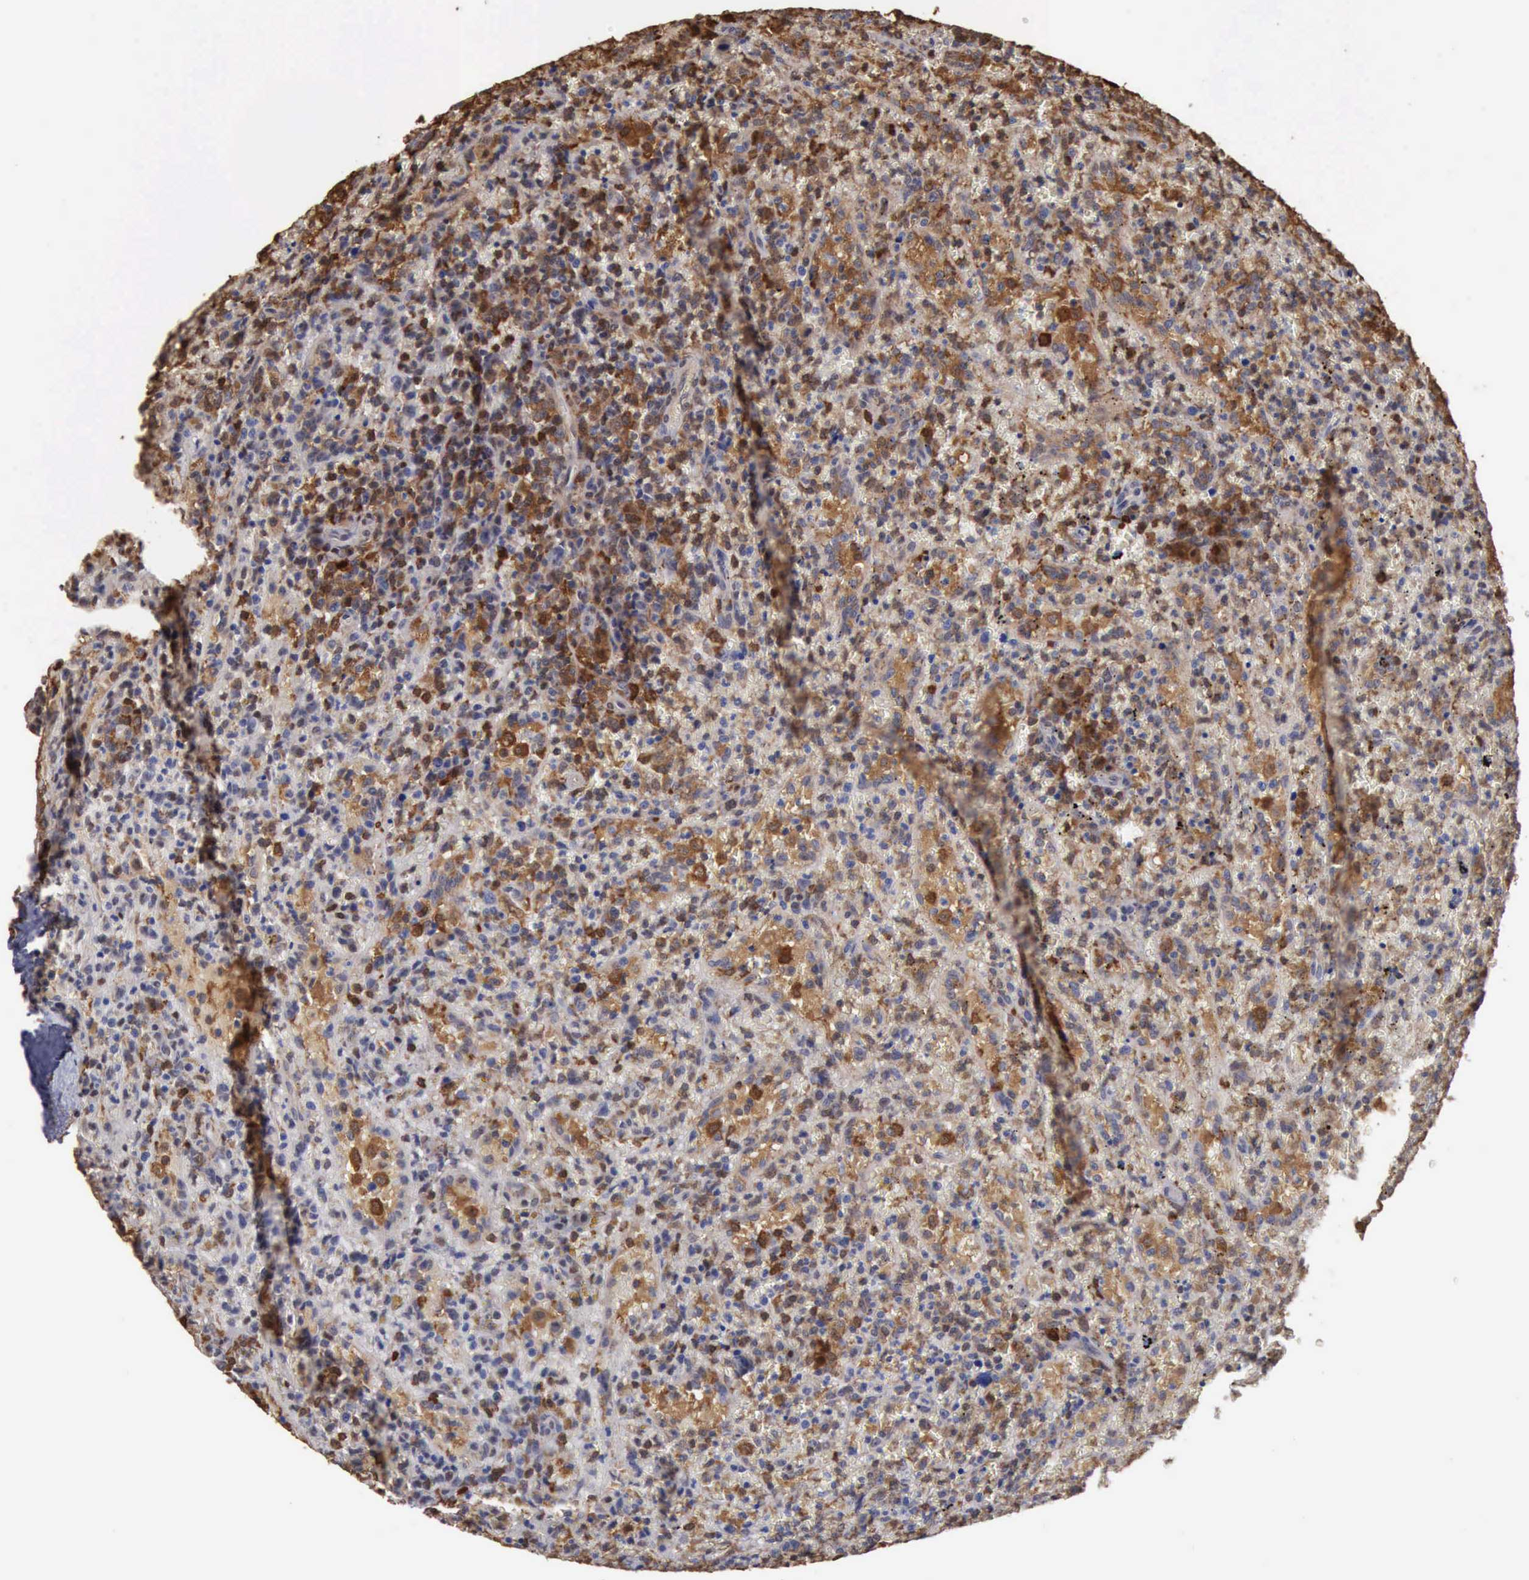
{"staining": {"intensity": "strong", "quantity": "<25%", "location": "nuclear"}, "tissue": "lymphoma", "cell_type": "Tumor cells", "image_type": "cancer", "snomed": [{"axis": "morphology", "description": "Malignant lymphoma, non-Hodgkin's type, High grade"}, {"axis": "topography", "description": "Spleen"}, {"axis": "topography", "description": "Lymph node"}], "caption": "High-power microscopy captured an immunohistochemistry photomicrograph of malignant lymphoma, non-Hodgkin's type (high-grade), revealing strong nuclear positivity in about <25% of tumor cells.", "gene": "STAT1", "patient": {"sex": "female", "age": 70}}